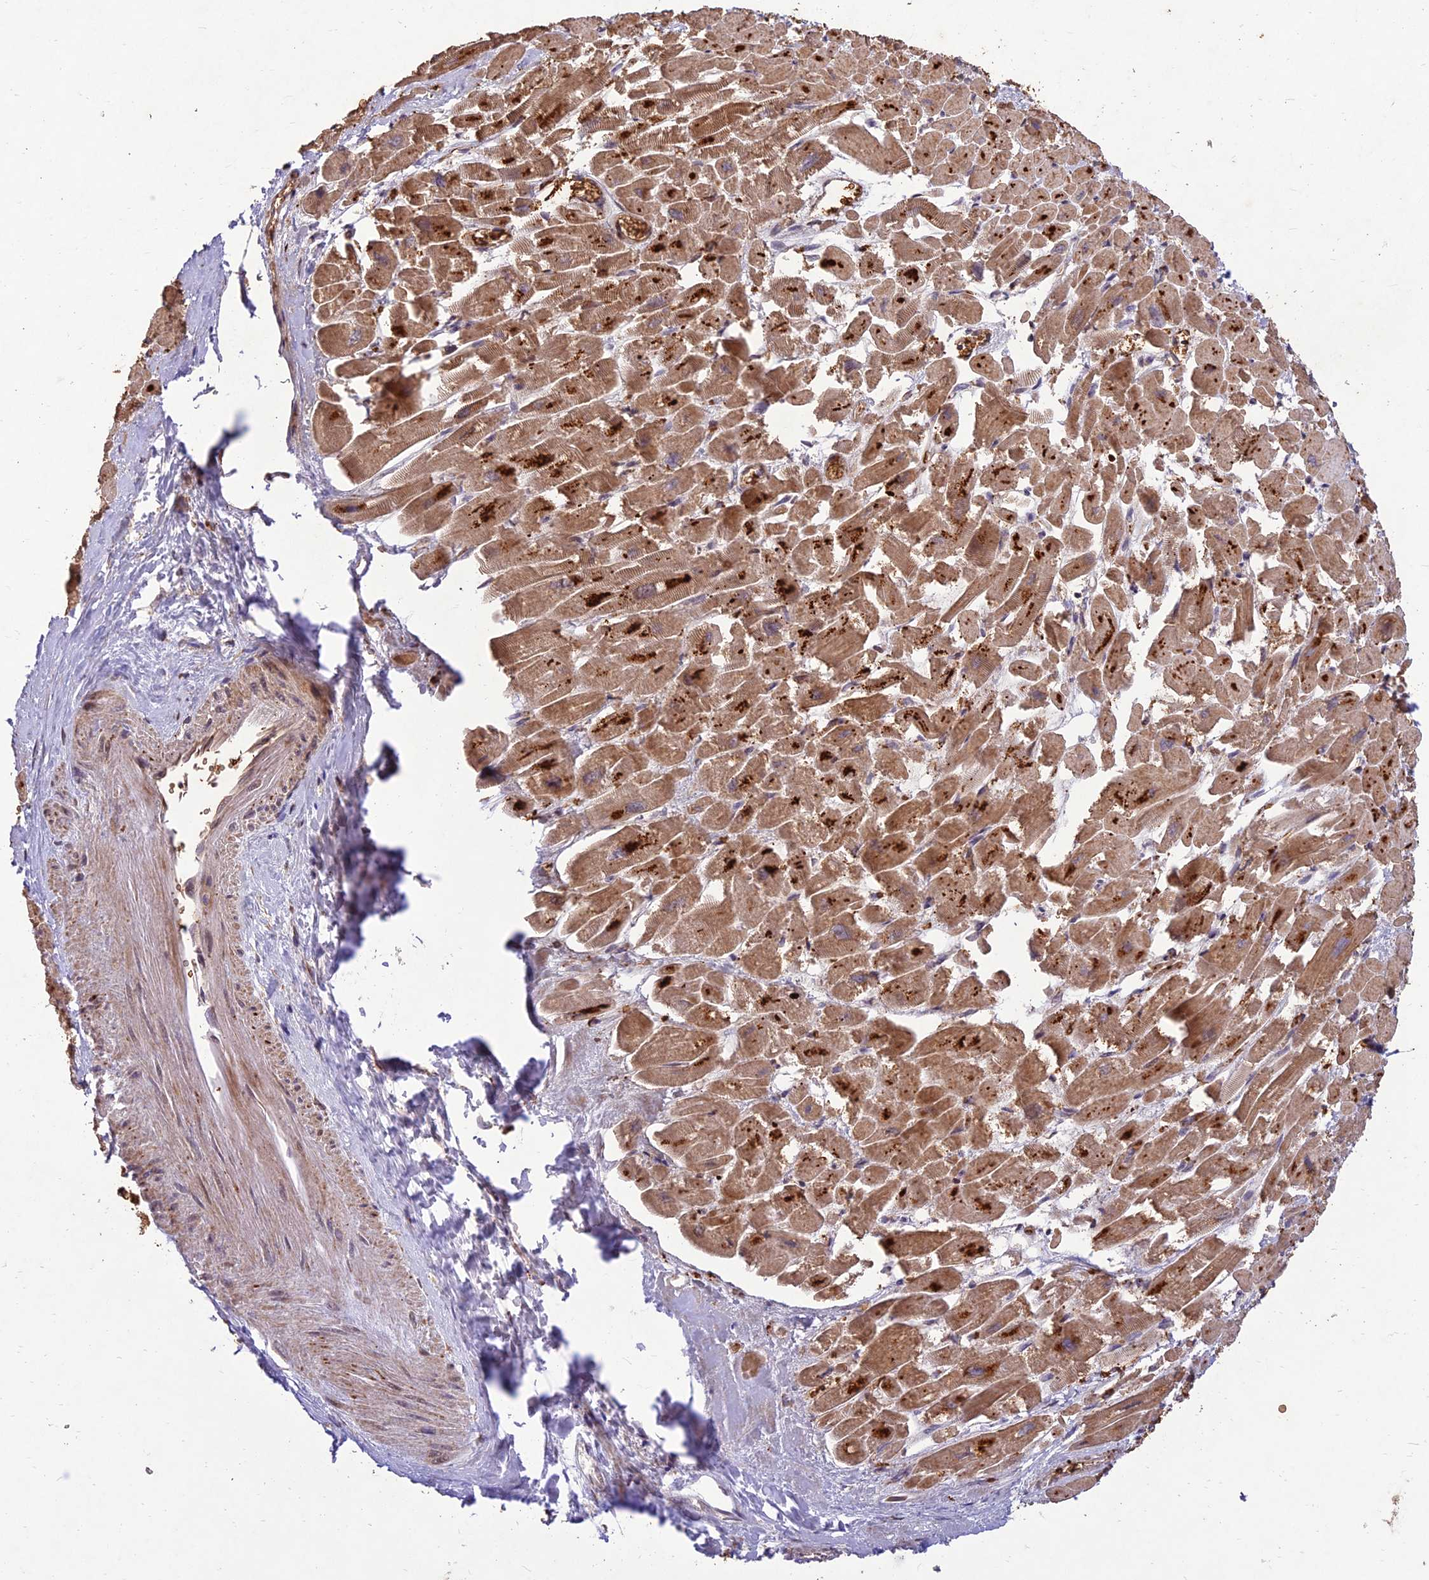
{"staining": {"intensity": "moderate", "quantity": ">75%", "location": "cytoplasmic/membranous"}, "tissue": "heart muscle", "cell_type": "Cardiomyocytes", "image_type": "normal", "snomed": [{"axis": "morphology", "description": "Normal tissue, NOS"}, {"axis": "topography", "description": "Heart"}], "caption": "Immunohistochemistry (IHC) of benign human heart muscle shows medium levels of moderate cytoplasmic/membranous expression in about >75% of cardiomyocytes.", "gene": "PPP1R11", "patient": {"sex": "male", "age": 54}}